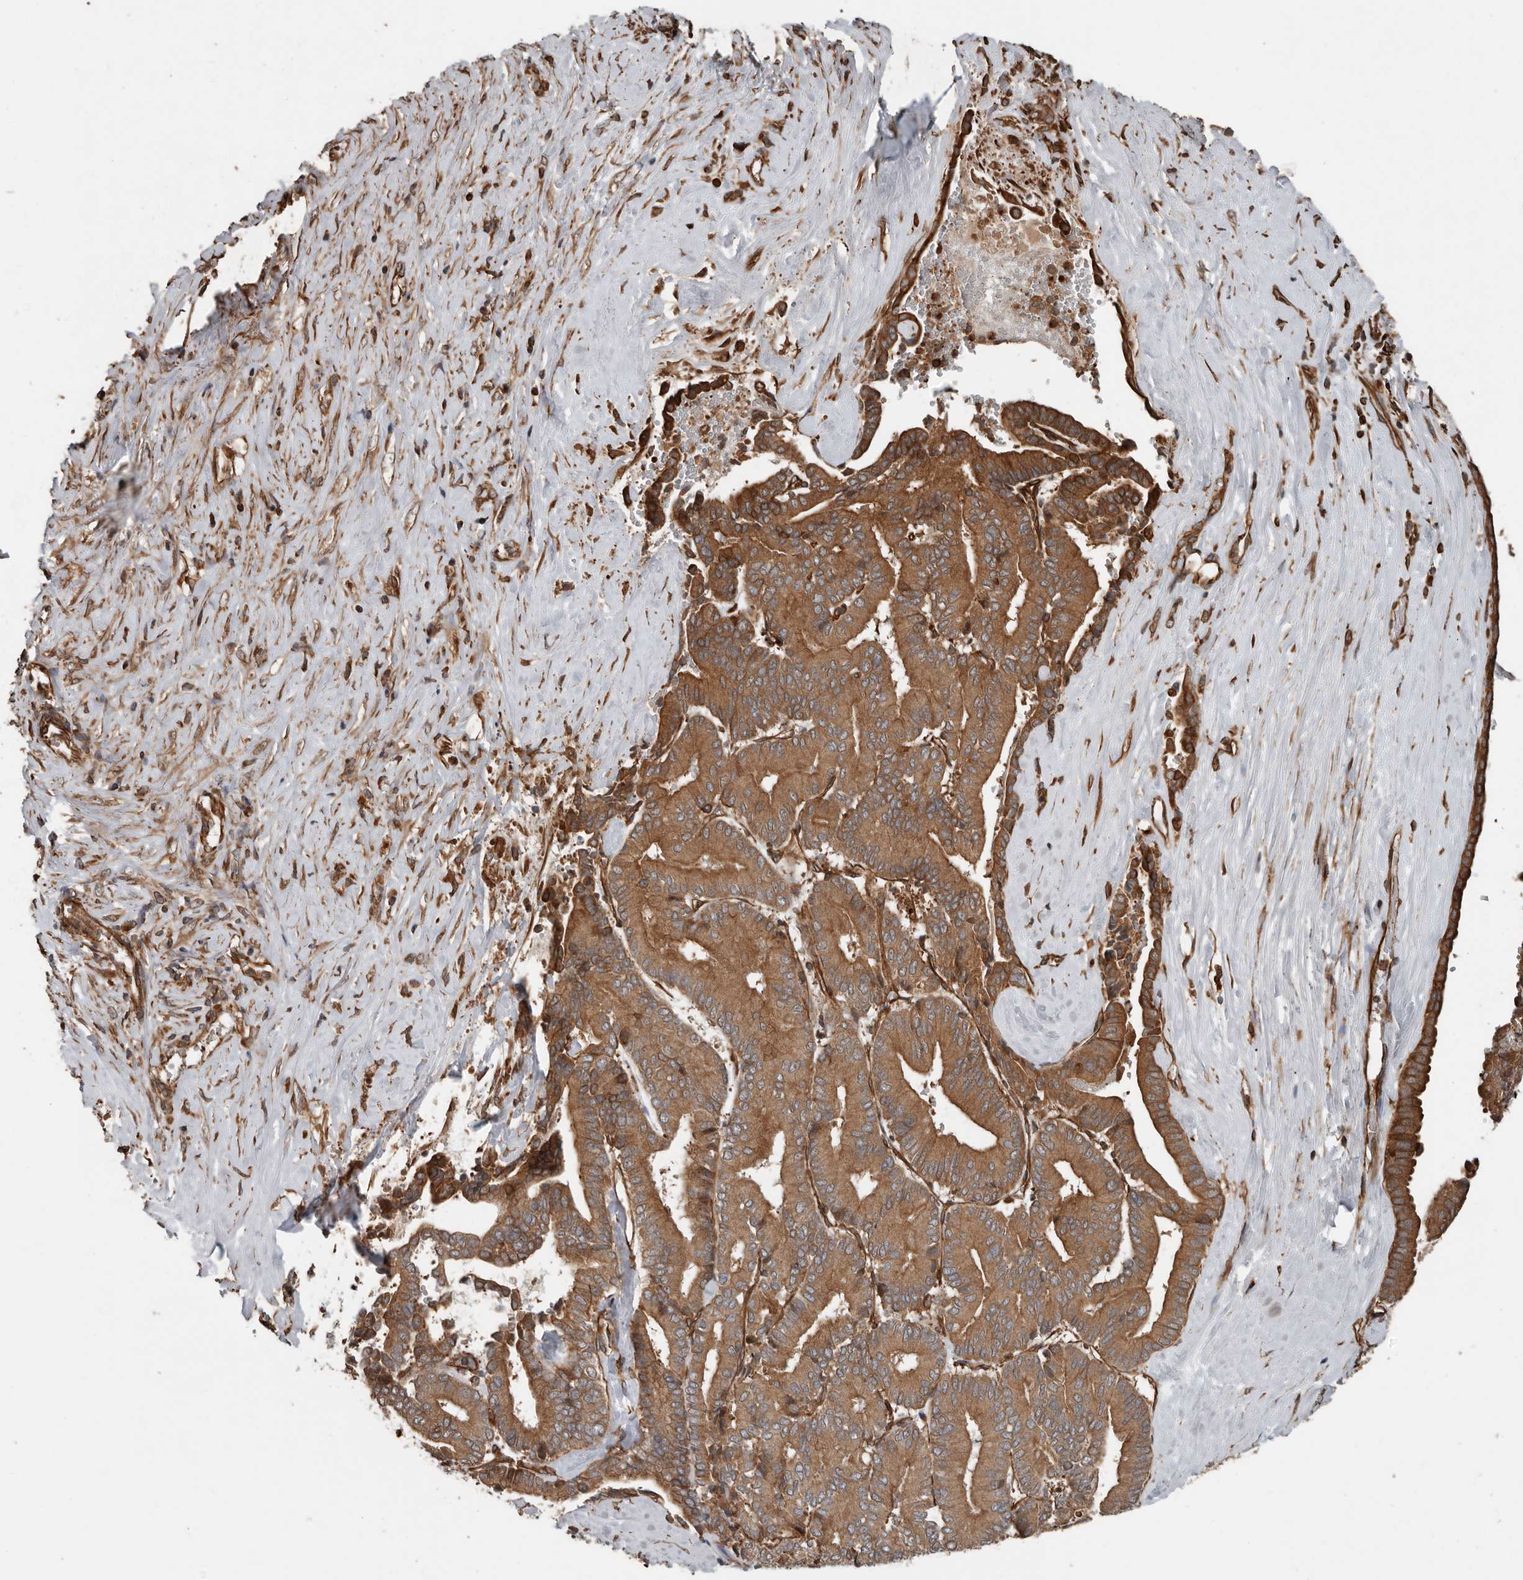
{"staining": {"intensity": "moderate", "quantity": ">75%", "location": "cytoplasmic/membranous"}, "tissue": "liver cancer", "cell_type": "Tumor cells", "image_type": "cancer", "snomed": [{"axis": "morphology", "description": "Cholangiocarcinoma"}, {"axis": "topography", "description": "Liver"}], "caption": "Tumor cells exhibit medium levels of moderate cytoplasmic/membranous positivity in about >75% of cells in liver cholangiocarcinoma.", "gene": "YOD1", "patient": {"sex": "female", "age": 75}}